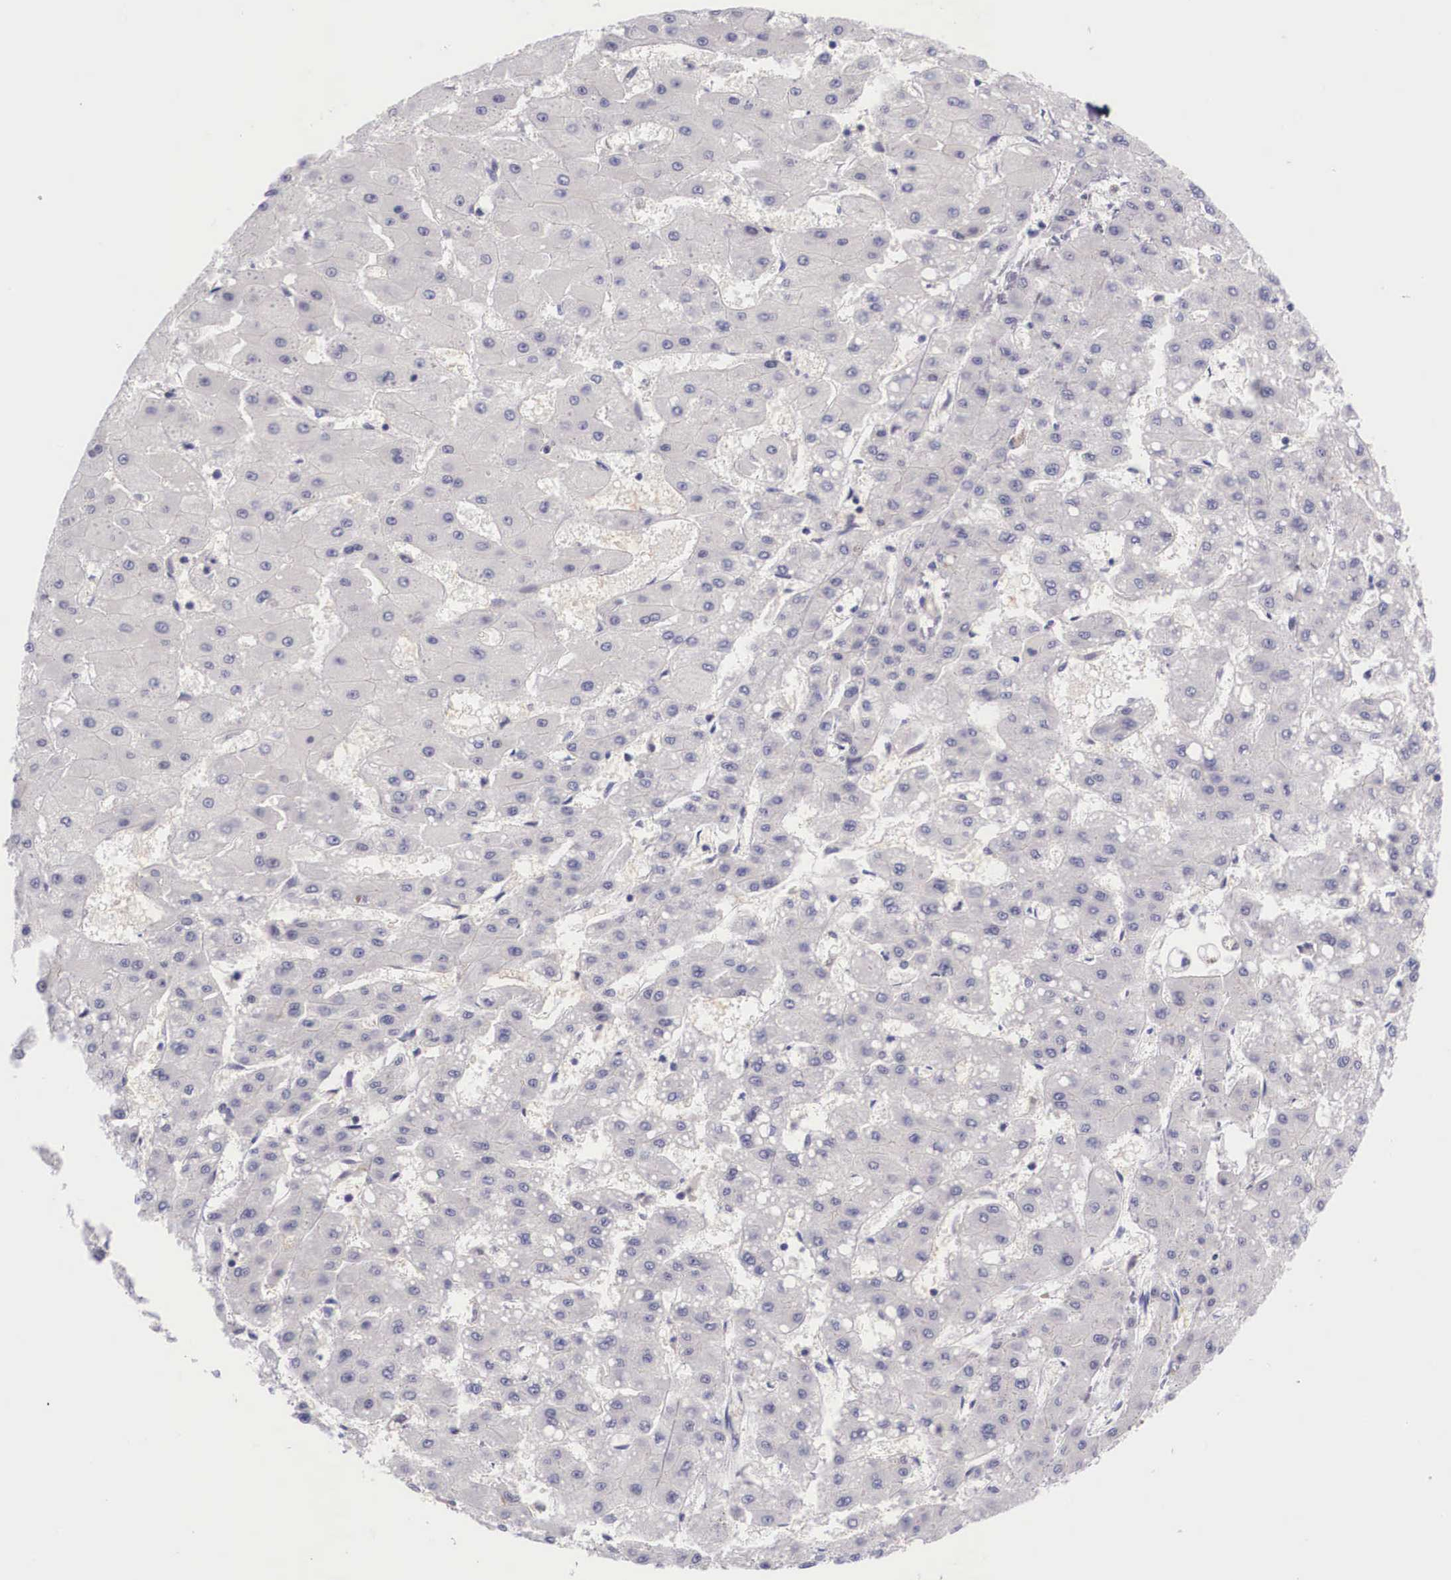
{"staining": {"intensity": "negative", "quantity": "none", "location": "none"}, "tissue": "liver cancer", "cell_type": "Tumor cells", "image_type": "cancer", "snomed": [{"axis": "morphology", "description": "Carcinoma, Hepatocellular, NOS"}, {"axis": "topography", "description": "Liver"}], "caption": "This is a histopathology image of immunohistochemistry staining of liver cancer, which shows no positivity in tumor cells. (DAB immunohistochemistry with hematoxylin counter stain).", "gene": "IGBP1", "patient": {"sex": "female", "age": 52}}